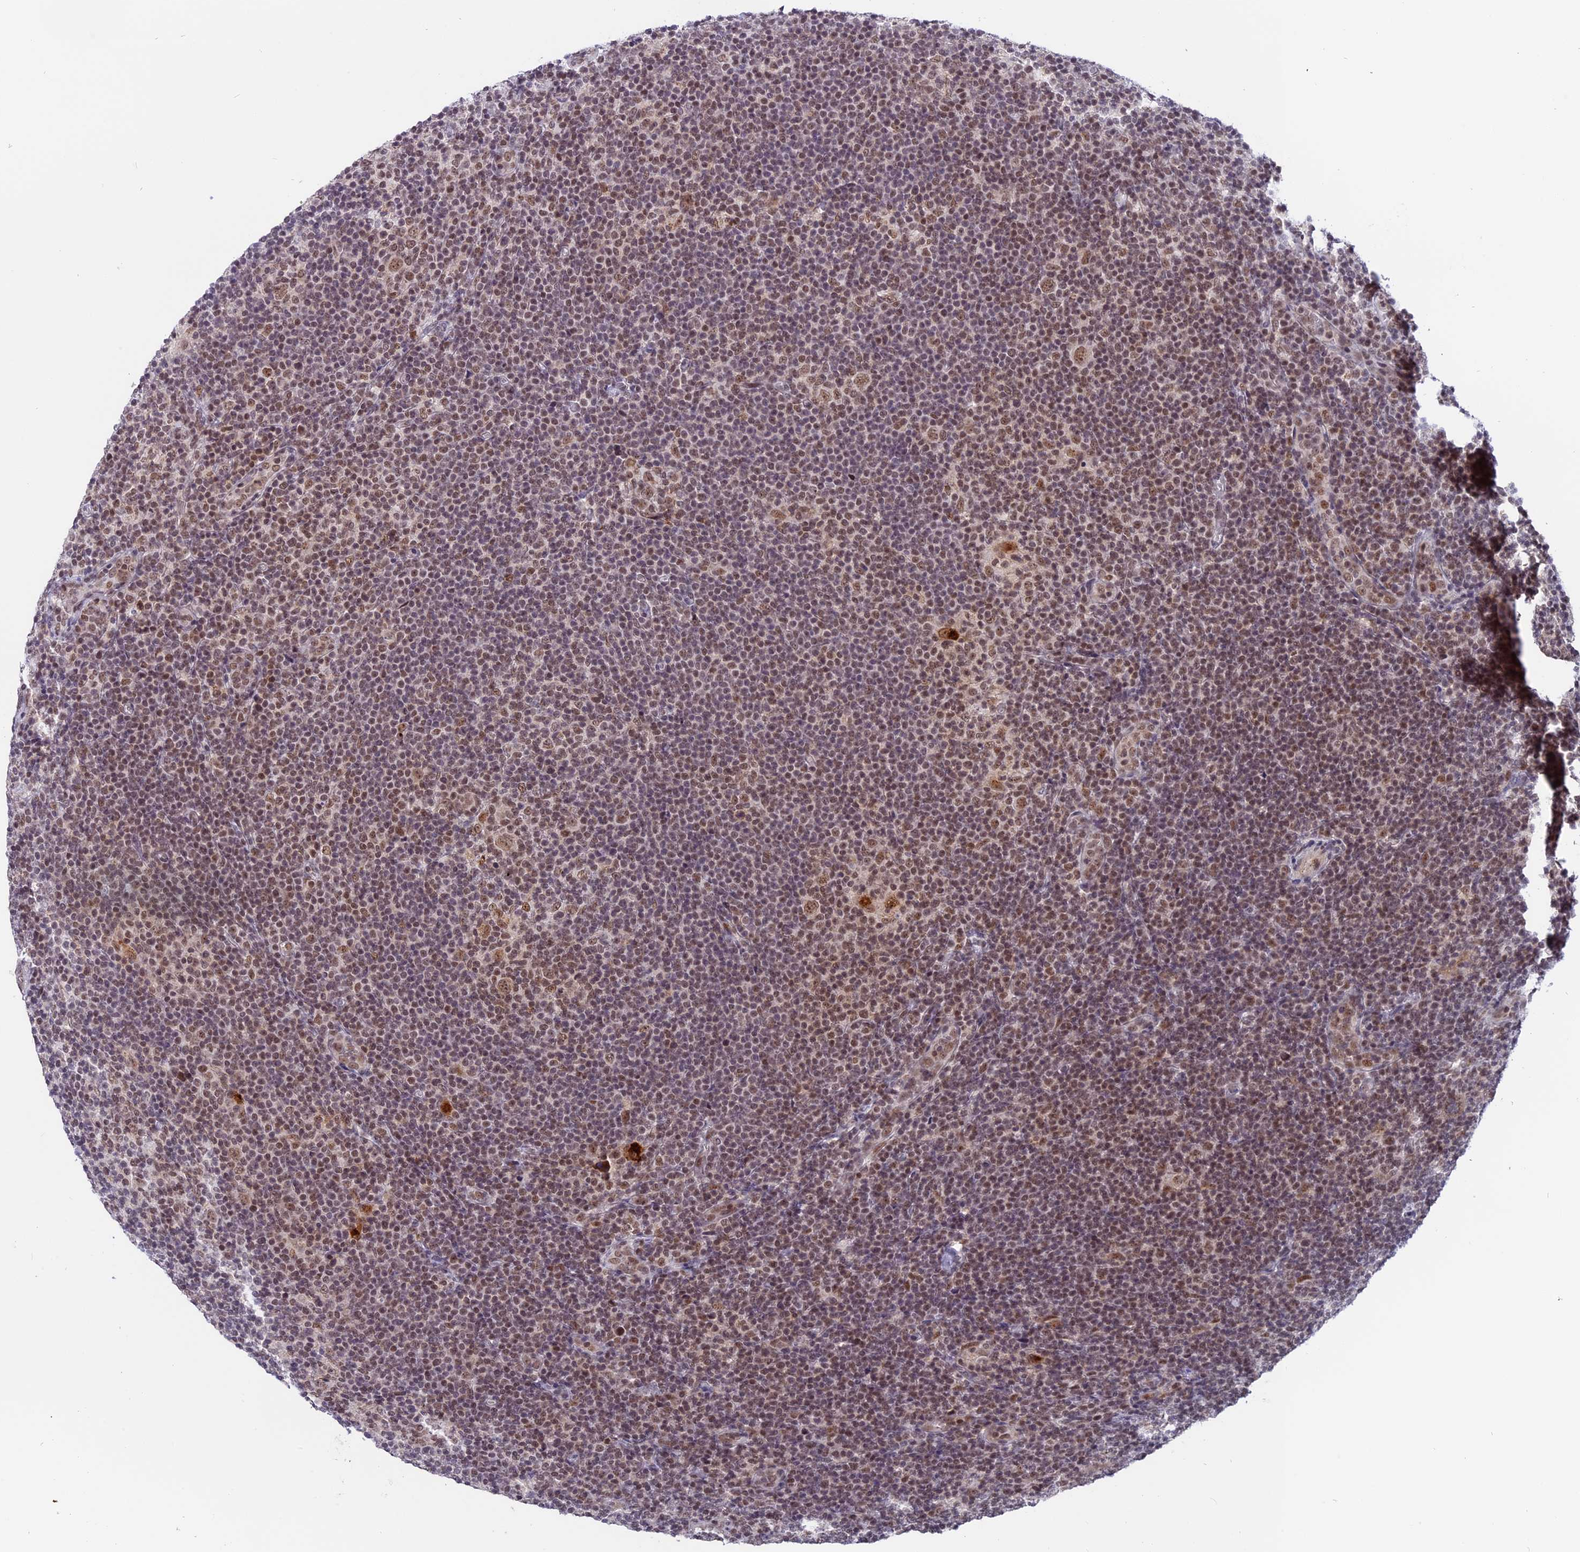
{"staining": {"intensity": "moderate", "quantity": ">75%", "location": "nuclear"}, "tissue": "lymphoma", "cell_type": "Tumor cells", "image_type": "cancer", "snomed": [{"axis": "morphology", "description": "Hodgkin's disease, NOS"}, {"axis": "topography", "description": "Lymph node"}], "caption": "Human Hodgkin's disease stained with a brown dye reveals moderate nuclear positive staining in about >75% of tumor cells.", "gene": "TADA3", "patient": {"sex": "female", "age": 57}}